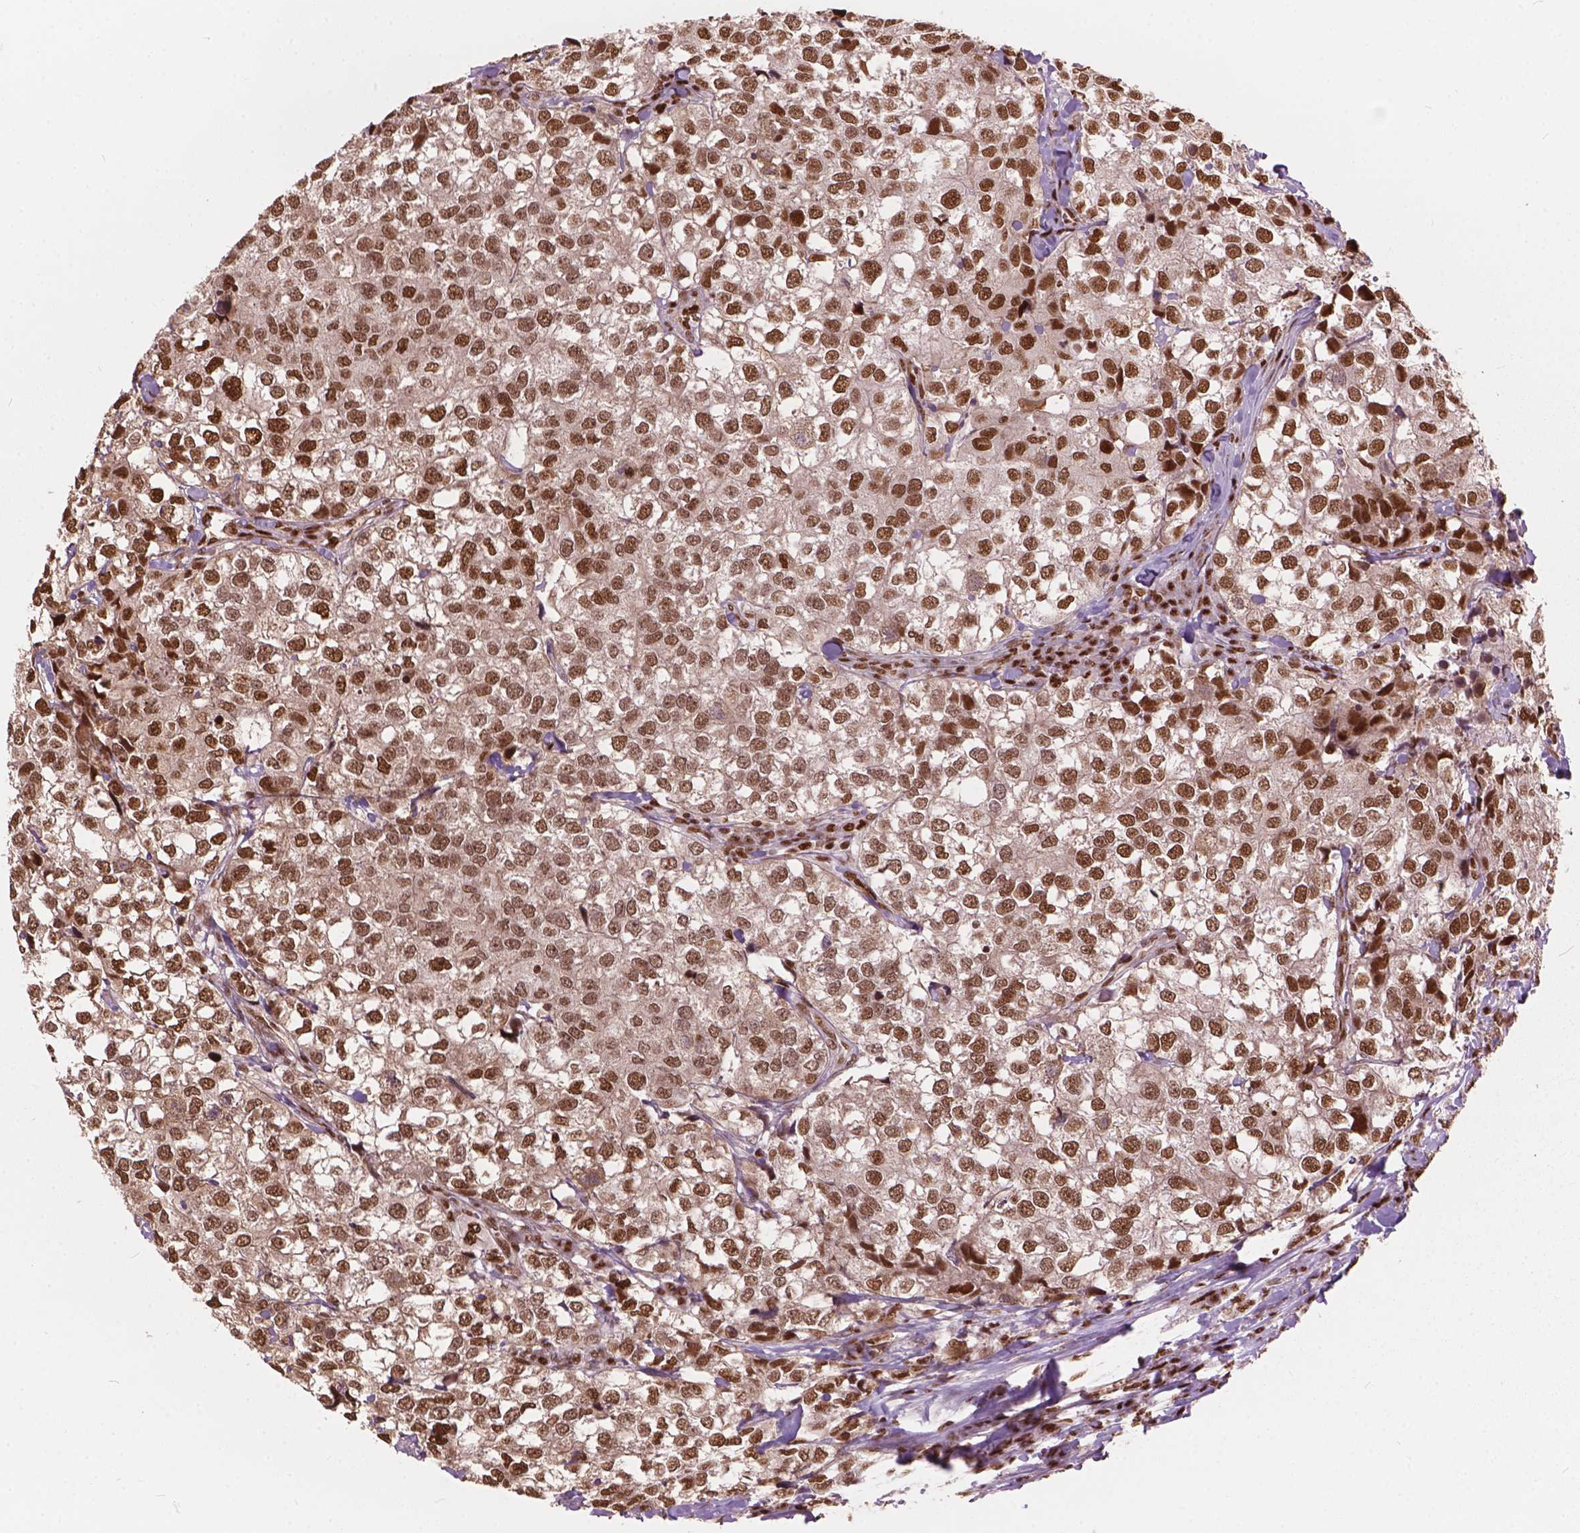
{"staining": {"intensity": "moderate", "quantity": ">75%", "location": "nuclear"}, "tissue": "breast cancer", "cell_type": "Tumor cells", "image_type": "cancer", "snomed": [{"axis": "morphology", "description": "Duct carcinoma"}, {"axis": "topography", "description": "Breast"}], "caption": "Brown immunohistochemical staining in human breast invasive ductal carcinoma displays moderate nuclear staining in approximately >75% of tumor cells.", "gene": "ANP32B", "patient": {"sex": "female", "age": 30}}